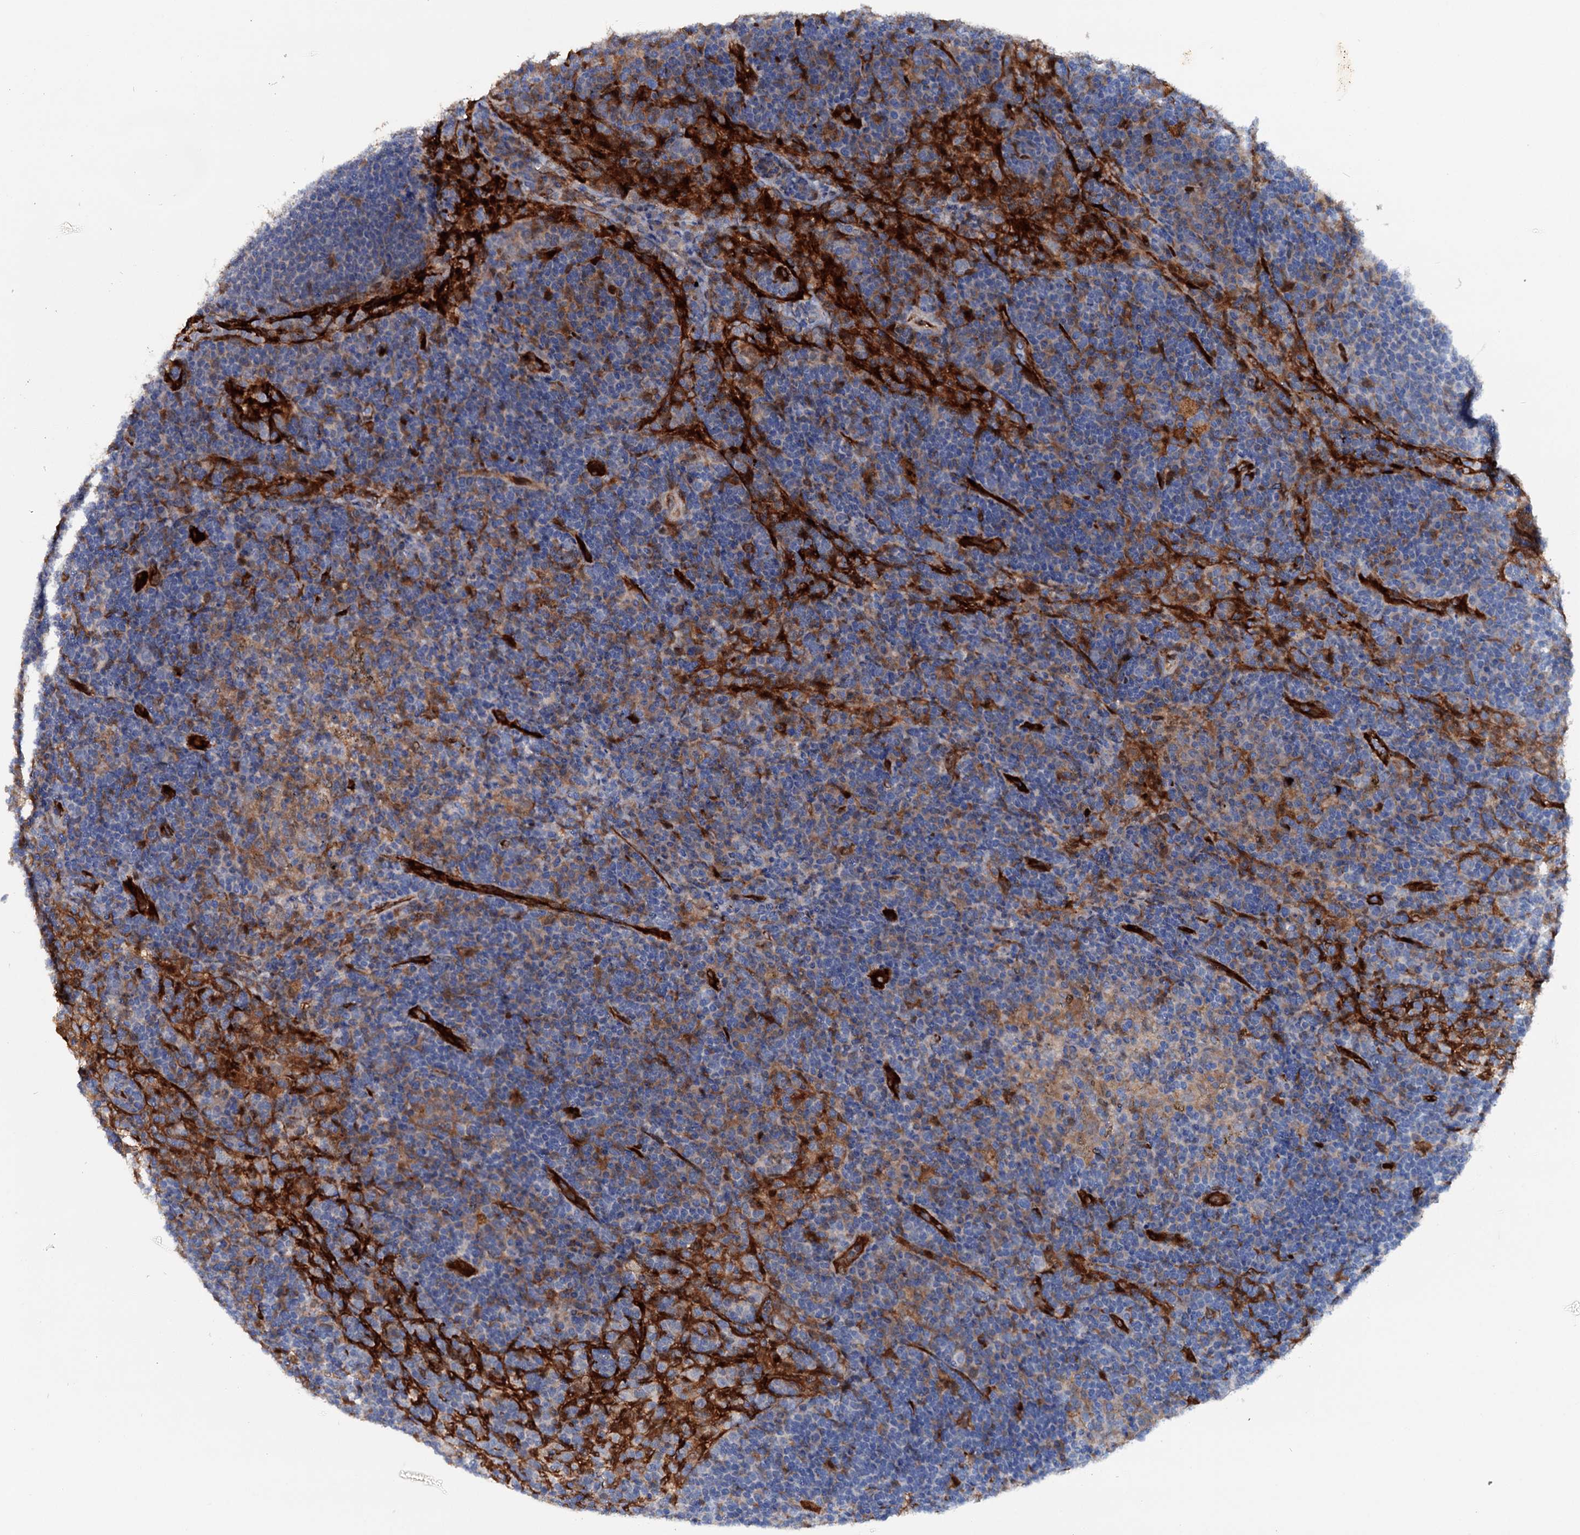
{"staining": {"intensity": "weak", "quantity": "<25%", "location": "cytoplasmic/membranous"}, "tissue": "lymph node", "cell_type": "Germinal center cells", "image_type": "normal", "snomed": [{"axis": "morphology", "description": "Normal tissue, NOS"}, {"axis": "topography", "description": "Lymph node"}], "caption": "Lymph node was stained to show a protein in brown. There is no significant staining in germinal center cells. (DAB immunohistochemistry visualized using brightfield microscopy, high magnification).", "gene": "IL17RD", "patient": {"sex": "female", "age": 70}}